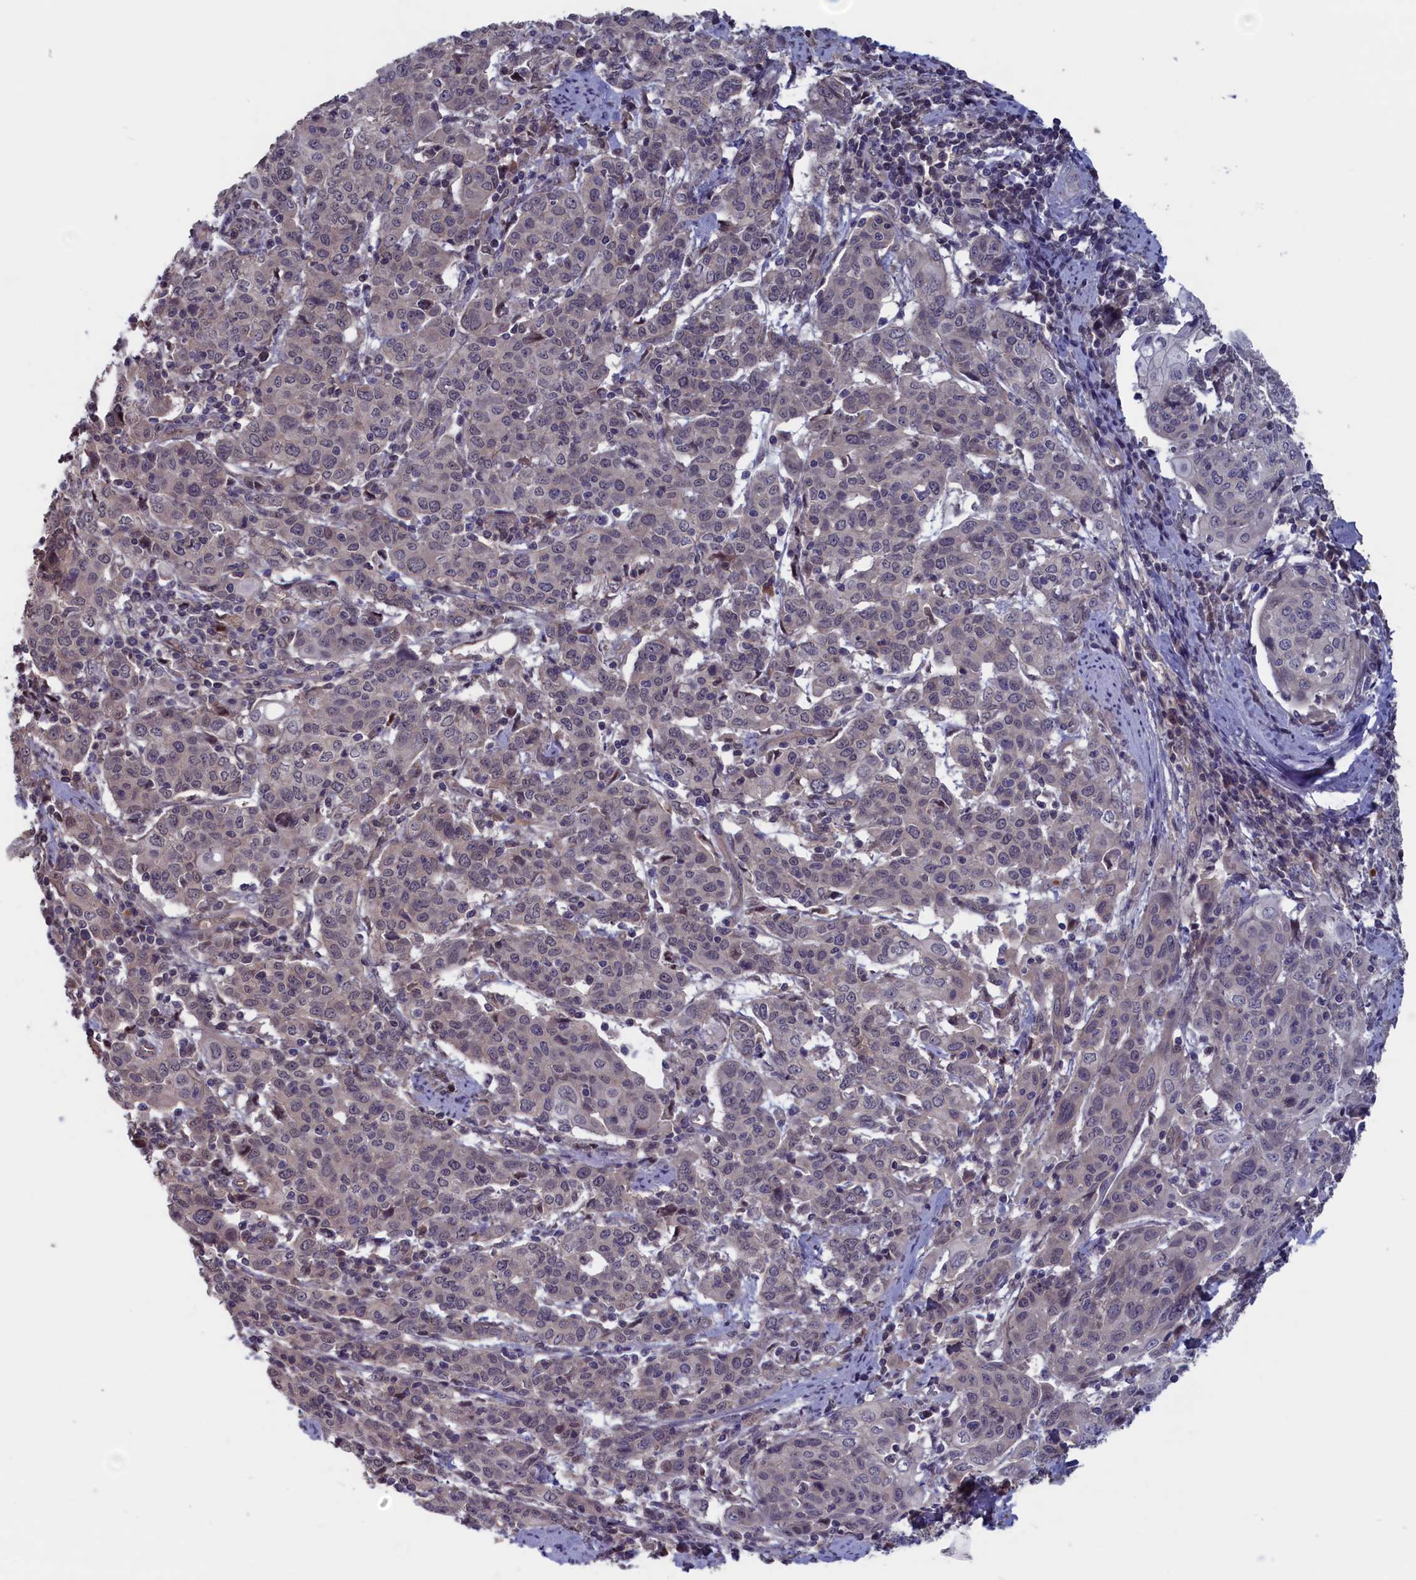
{"staining": {"intensity": "negative", "quantity": "none", "location": "none"}, "tissue": "cervical cancer", "cell_type": "Tumor cells", "image_type": "cancer", "snomed": [{"axis": "morphology", "description": "Squamous cell carcinoma, NOS"}, {"axis": "topography", "description": "Cervix"}], "caption": "A micrograph of human cervical cancer (squamous cell carcinoma) is negative for staining in tumor cells. Nuclei are stained in blue.", "gene": "PLP2", "patient": {"sex": "female", "age": 67}}